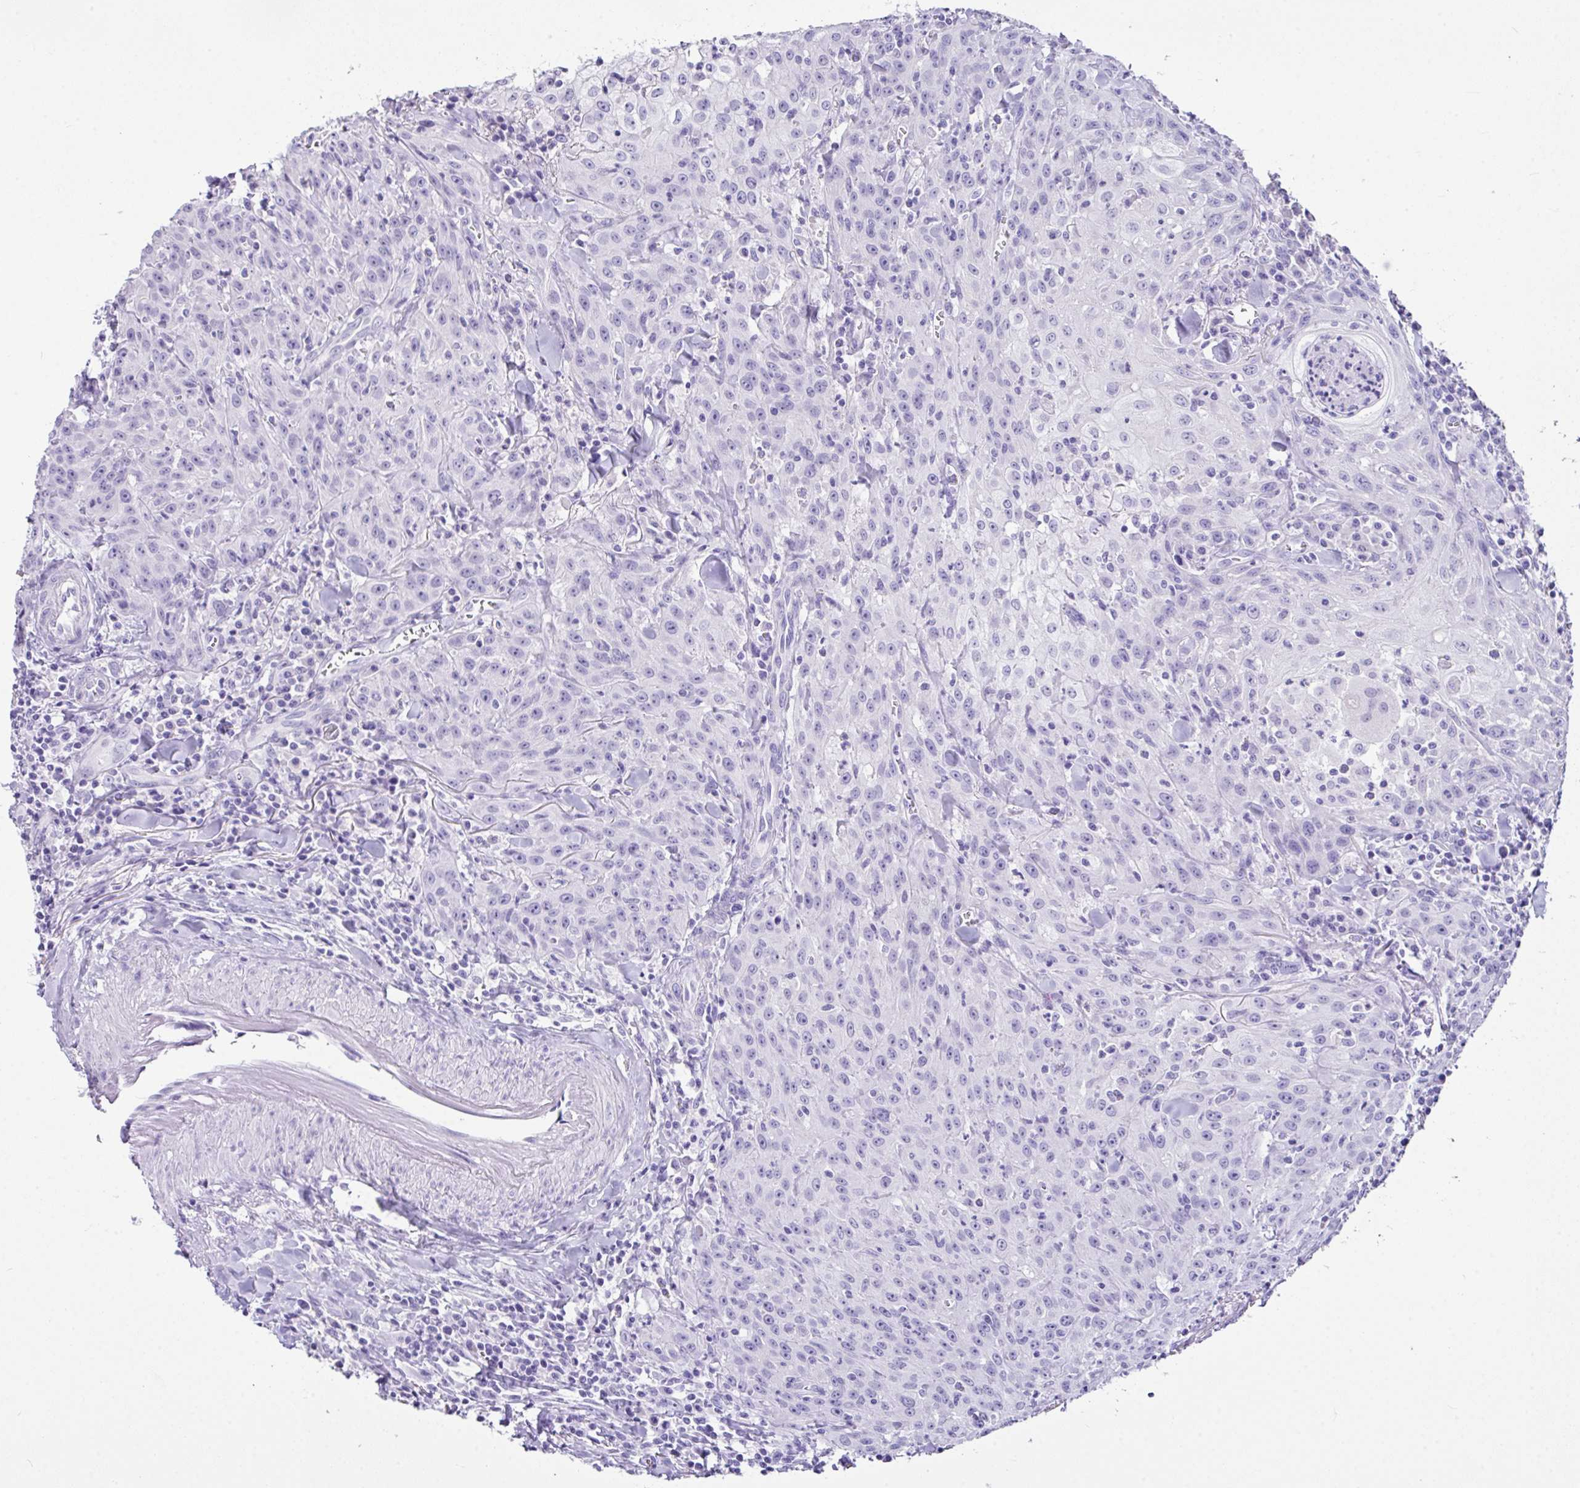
{"staining": {"intensity": "negative", "quantity": "none", "location": "none"}, "tissue": "head and neck cancer", "cell_type": "Tumor cells", "image_type": "cancer", "snomed": [{"axis": "morphology", "description": "Normal tissue, NOS"}, {"axis": "morphology", "description": "Squamous cell carcinoma, NOS"}, {"axis": "topography", "description": "Oral tissue"}, {"axis": "topography", "description": "Head-Neck"}], "caption": "Head and neck squamous cell carcinoma stained for a protein using IHC demonstrates no positivity tumor cells.", "gene": "LGALS4", "patient": {"sex": "female", "age": 70}}